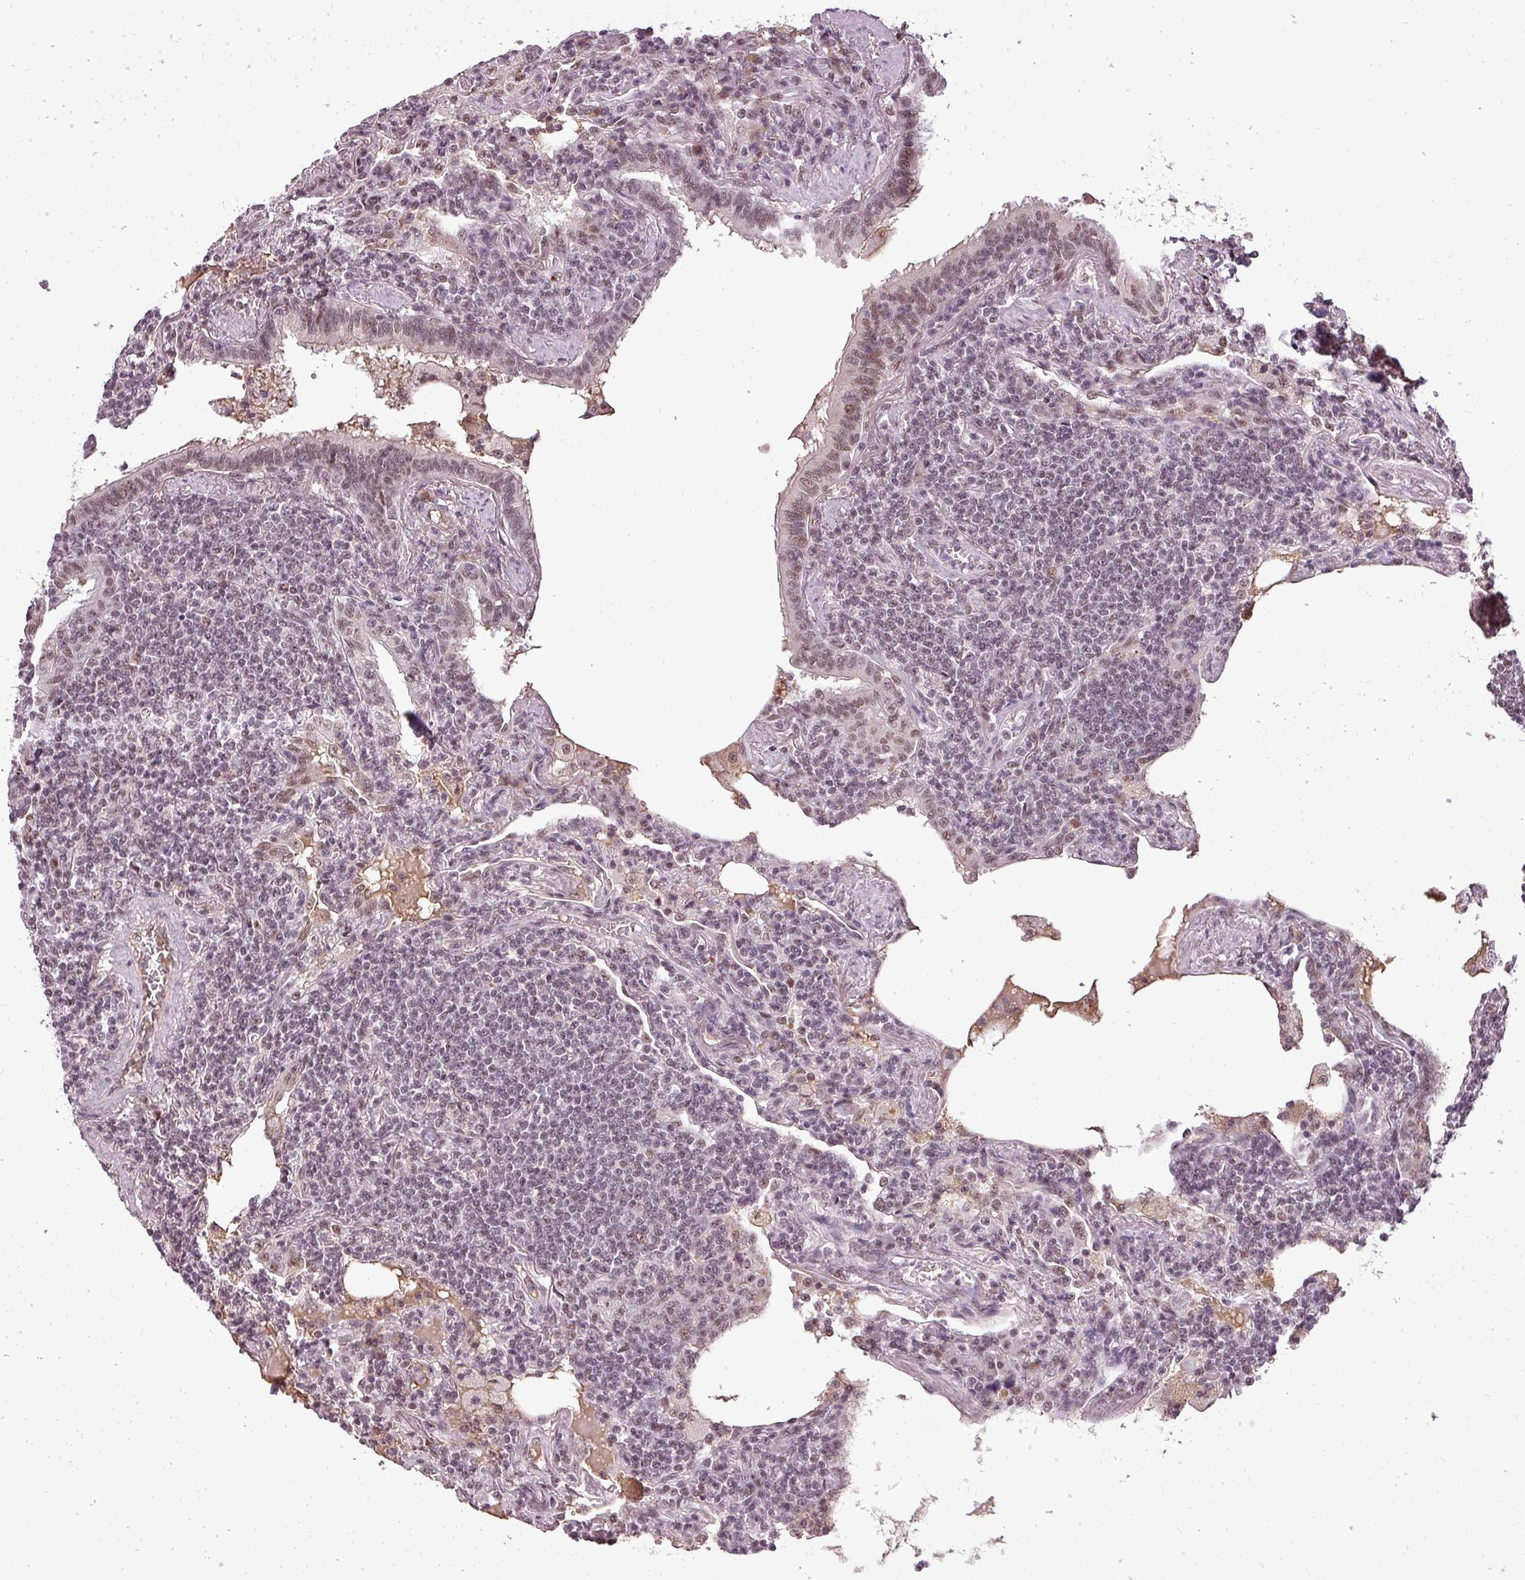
{"staining": {"intensity": "weak", "quantity": ">75%", "location": "nuclear"}, "tissue": "lymphoma", "cell_type": "Tumor cells", "image_type": "cancer", "snomed": [{"axis": "morphology", "description": "Malignant lymphoma, non-Hodgkin's type, Low grade"}, {"axis": "topography", "description": "Lung"}], "caption": "Human malignant lymphoma, non-Hodgkin's type (low-grade) stained with a brown dye exhibits weak nuclear positive expression in about >75% of tumor cells.", "gene": "BCAS3", "patient": {"sex": "female", "age": 71}}